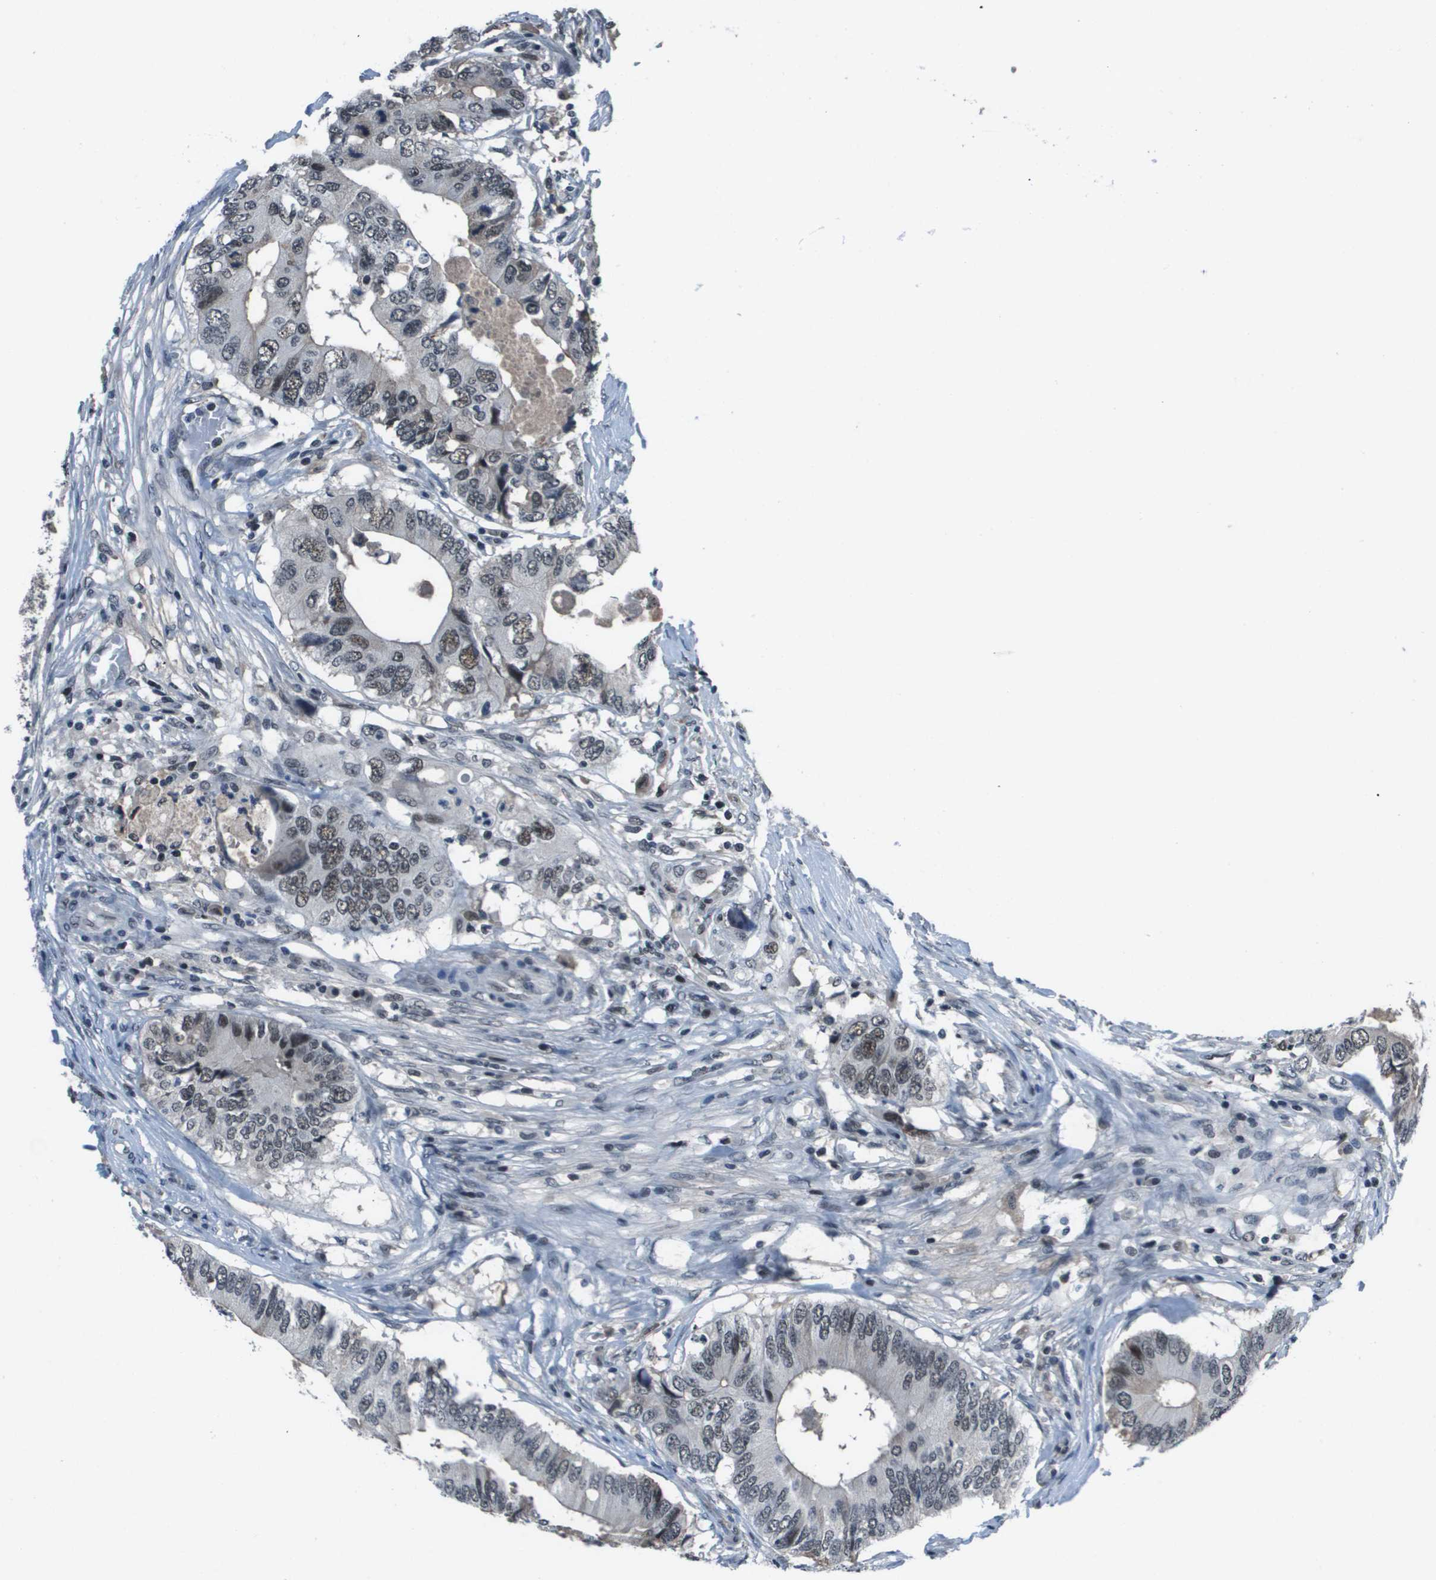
{"staining": {"intensity": "moderate", "quantity": "25%-75%", "location": "nuclear"}, "tissue": "colorectal cancer", "cell_type": "Tumor cells", "image_type": "cancer", "snomed": [{"axis": "morphology", "description": "Adenocarcinoma, NOS"}, {"axis": "topography", "description": "Colon"}], "caption": "Immunohistochemistry staining of adenocarcinoma (colorectal), which displays medium levels of moderate nuclear expression in approximately 25%-75% of tumor cells indicating moderate nuclear protein positivity. The staining was performed using DAB (3,3'-diaminobenzidine) (brown) for protein detection and nuclei were counterstained in hematoxylin (blue).", "gene": "THRAP3", "patient": {"sex": "male", "age": 71}}